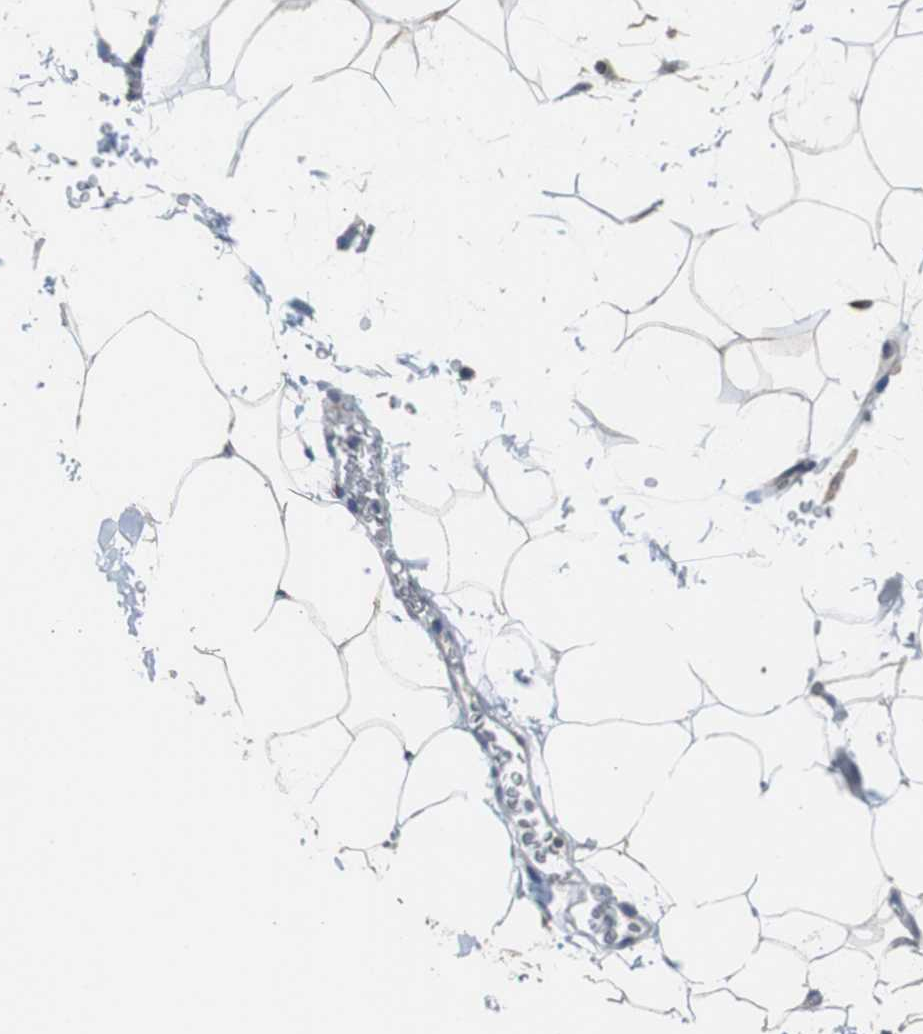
{"staining": {"intensity": "negative", "quantity": "none", "location": "none"}, "tissue": "adipose tissue", "cell_type": "Adipocytes", "image_type": "normal", "snomed": [{"axis": "morphology", "description": "Normal tissue, NOS"}, {"axis": "topography", "description": "Soft tissue"}], "caption": "Immunohistochemical staining of unremarkable adipose tissue exhibits no significant expression in adipocytes. (Stains: DAB immunohistochemistry (IHC) with hematoxylin counter stain, Microscopy: brightfield microscopy at high magnification).", "gene": "PBXIP1", "patient": {"sex": "male", "age": 72}}